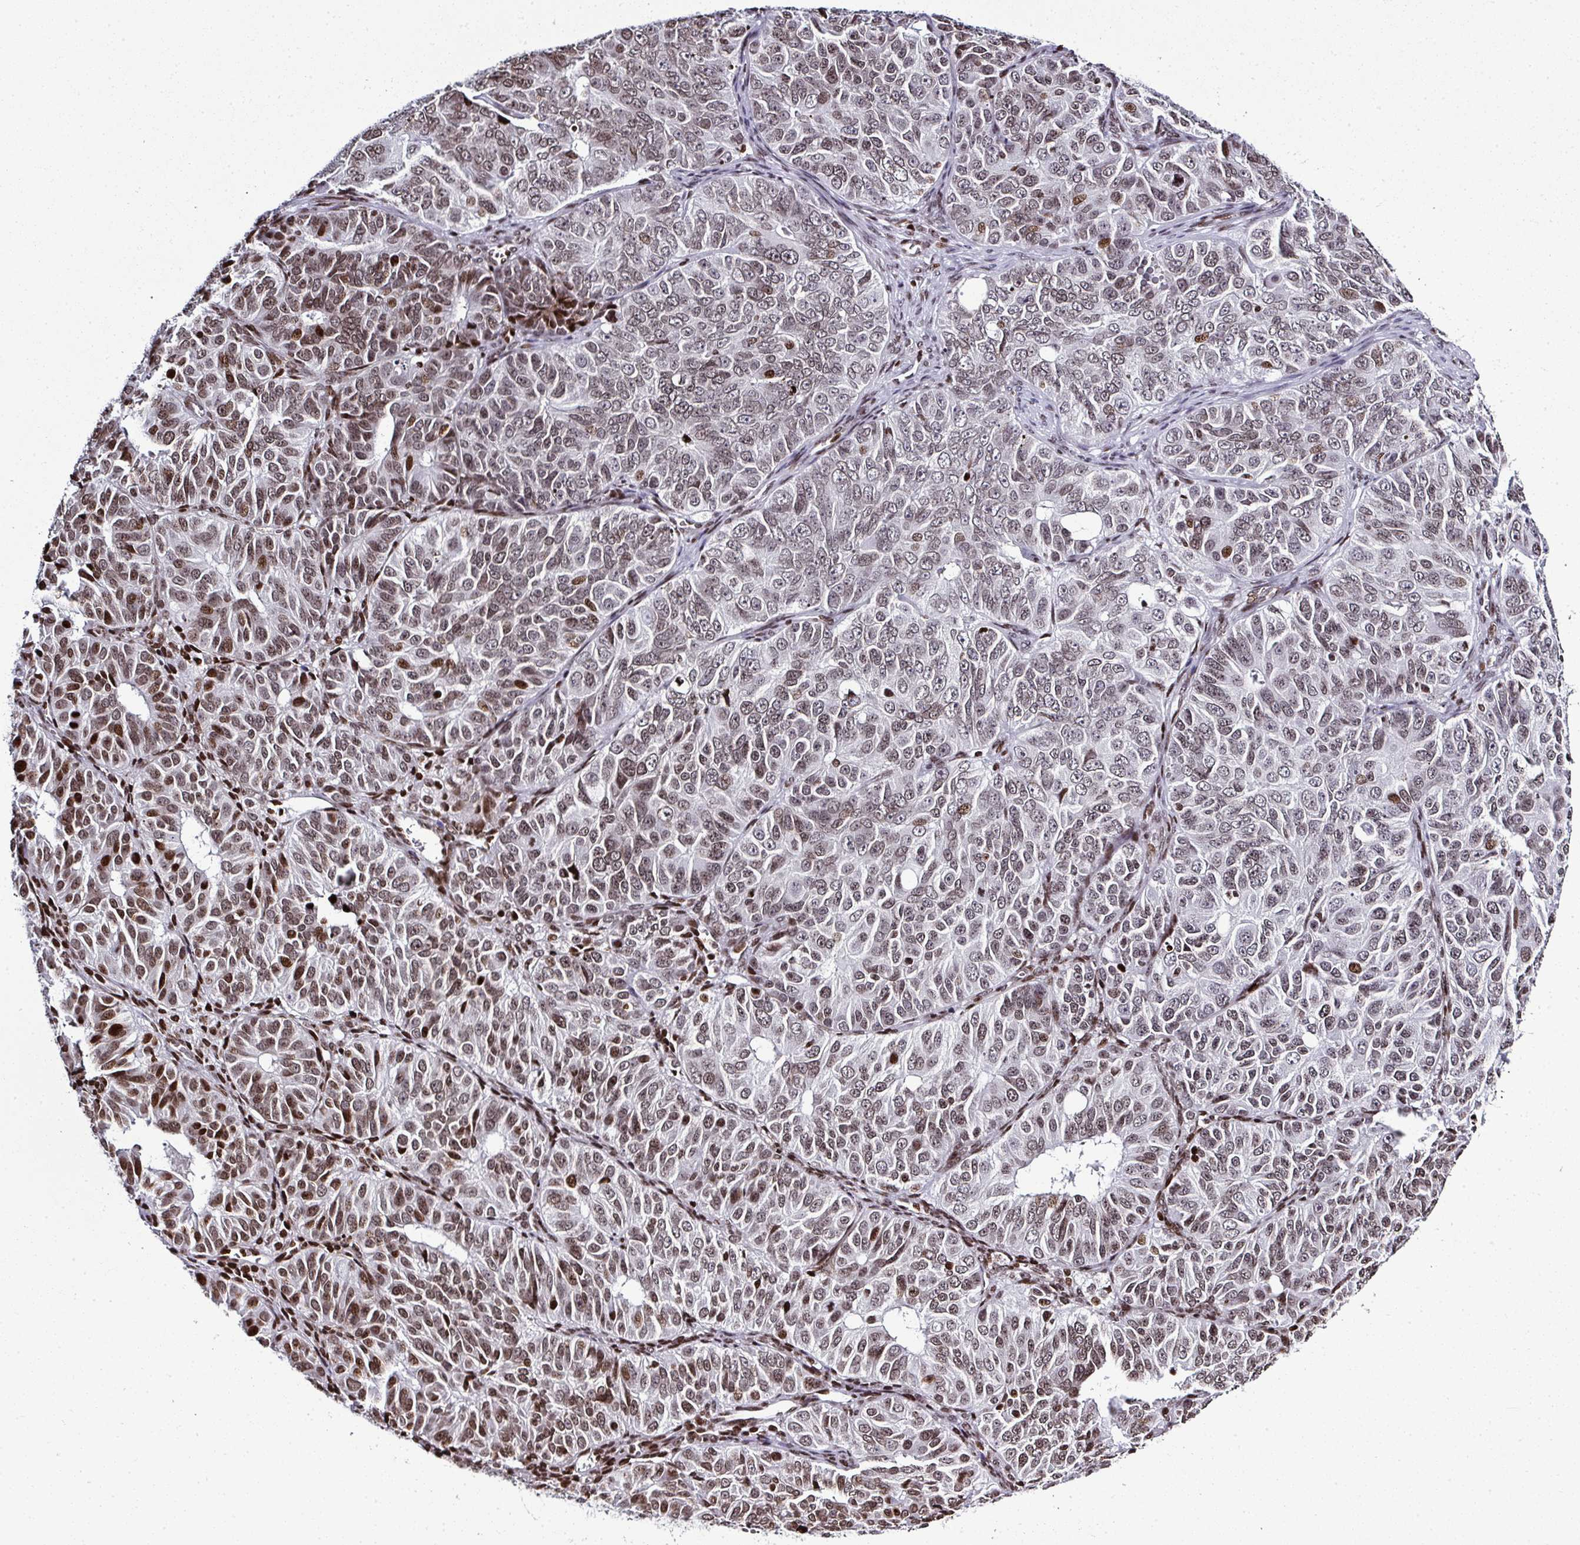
{"staining": {"intensity": "moderate", "quantity": ">75%", "location": "nuclear"}, "tissue": "ovarian cancer", "cell_type": "Tumor cells", "image_type": "cancer", "snomed": [{"axis": "morphology", "description": "Carcinoma, endometroid"}, {"axis": "topography", "description": "Ovary"}], "caption": "Human ovarian cancer stained for a protein (brown) displays moderate nuclear positive expression in approximately >75% of tumor cells.", "gene": "RASL11A", "patient": {"sex": "female", "age": 51}}